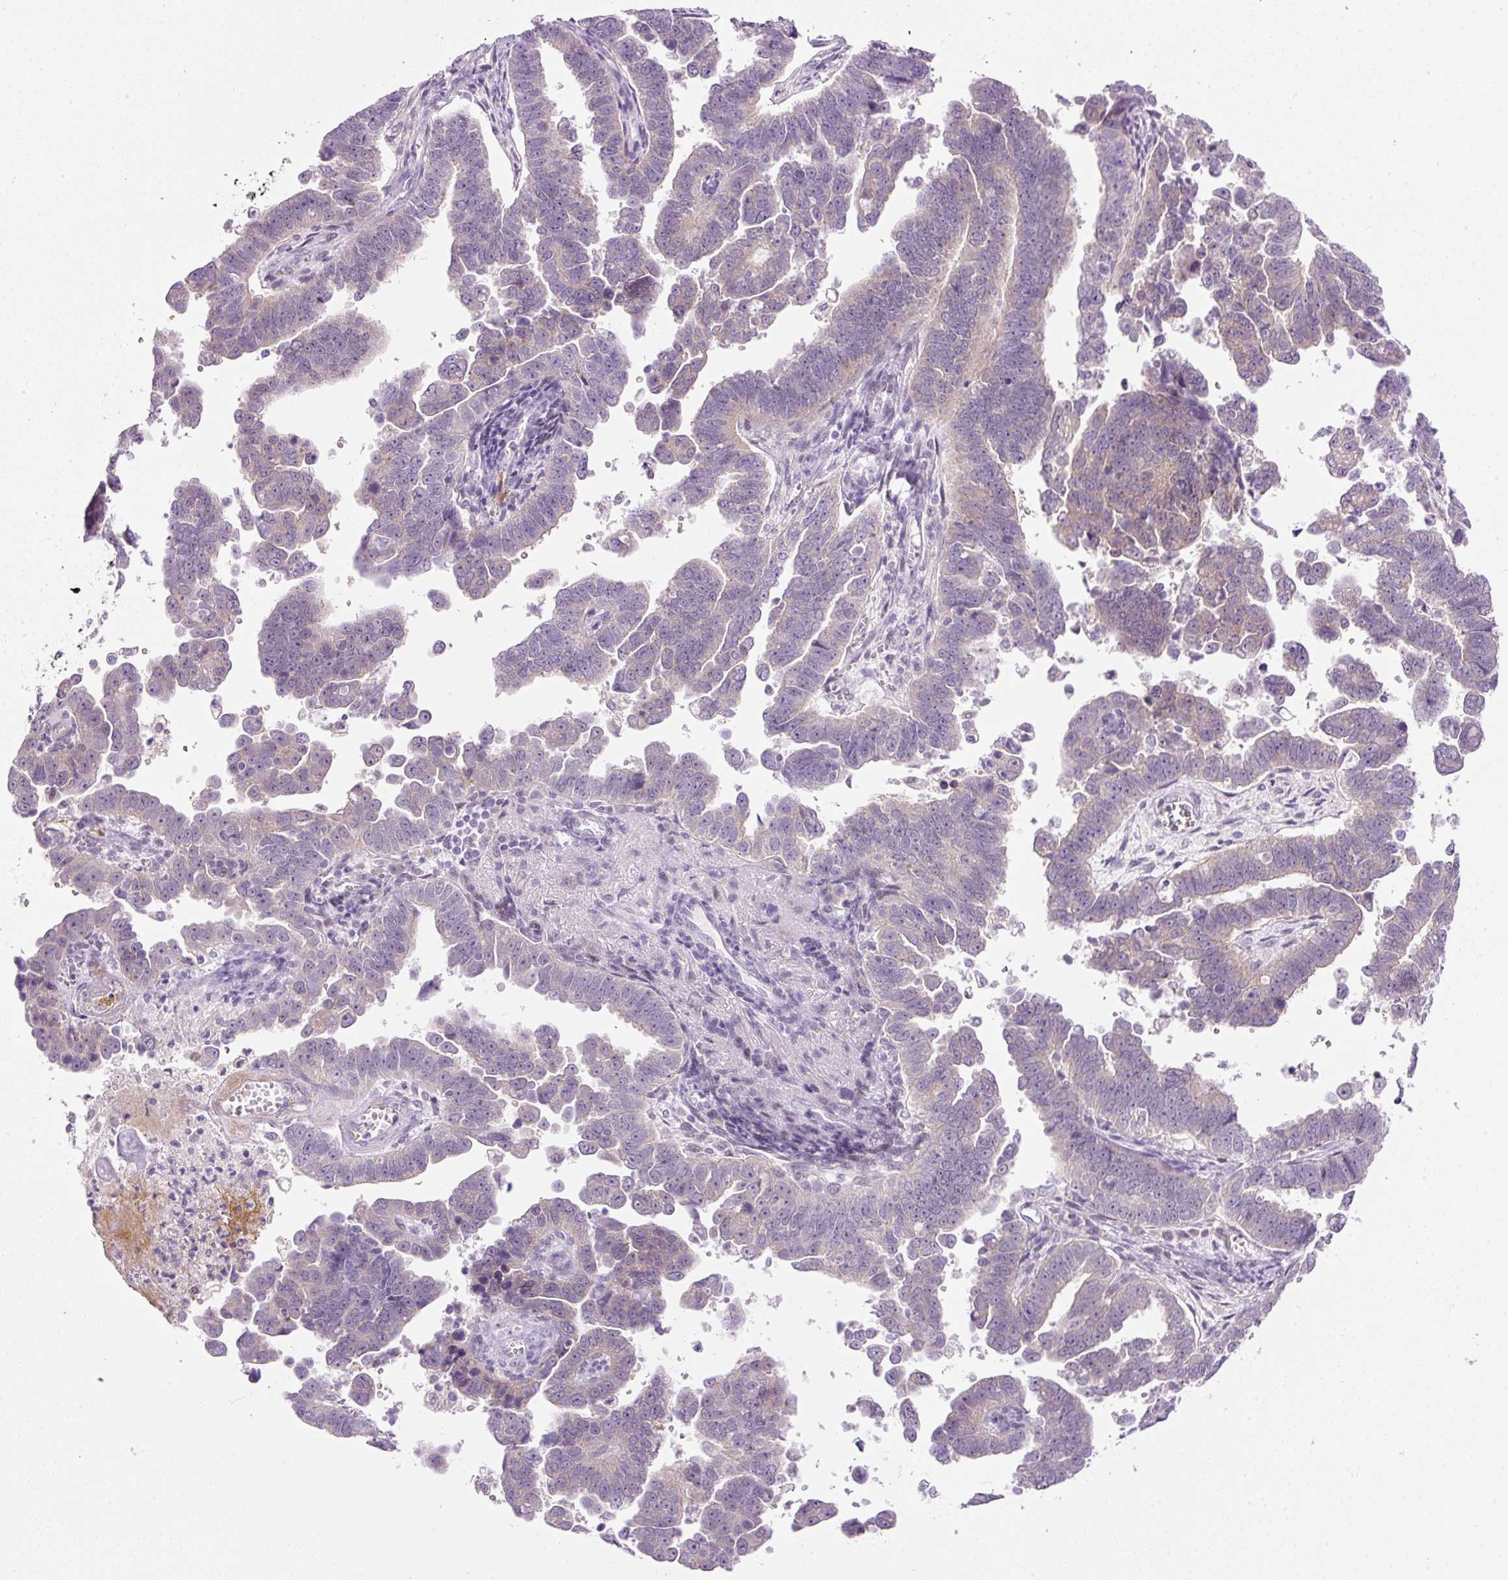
{"staining": {"intensity": "weak", "quantity": "<25%", "location": "cytoplasmic/membranous"}, "tissue": "endometrial cancer", "cell_type": "Tumor cells", "image_type": "cancer", "snomed": [{"axis": "morphology", "description": "Adenocarcinoma, NOS"}, {"axis": "topography", "description": "Endometrium"}], "caption": "There is no significant positivity in tumor cells of adenocarcinoma (endometrial).", "gene": "SRC", "patient": {"sex": "female", "age": 75}}